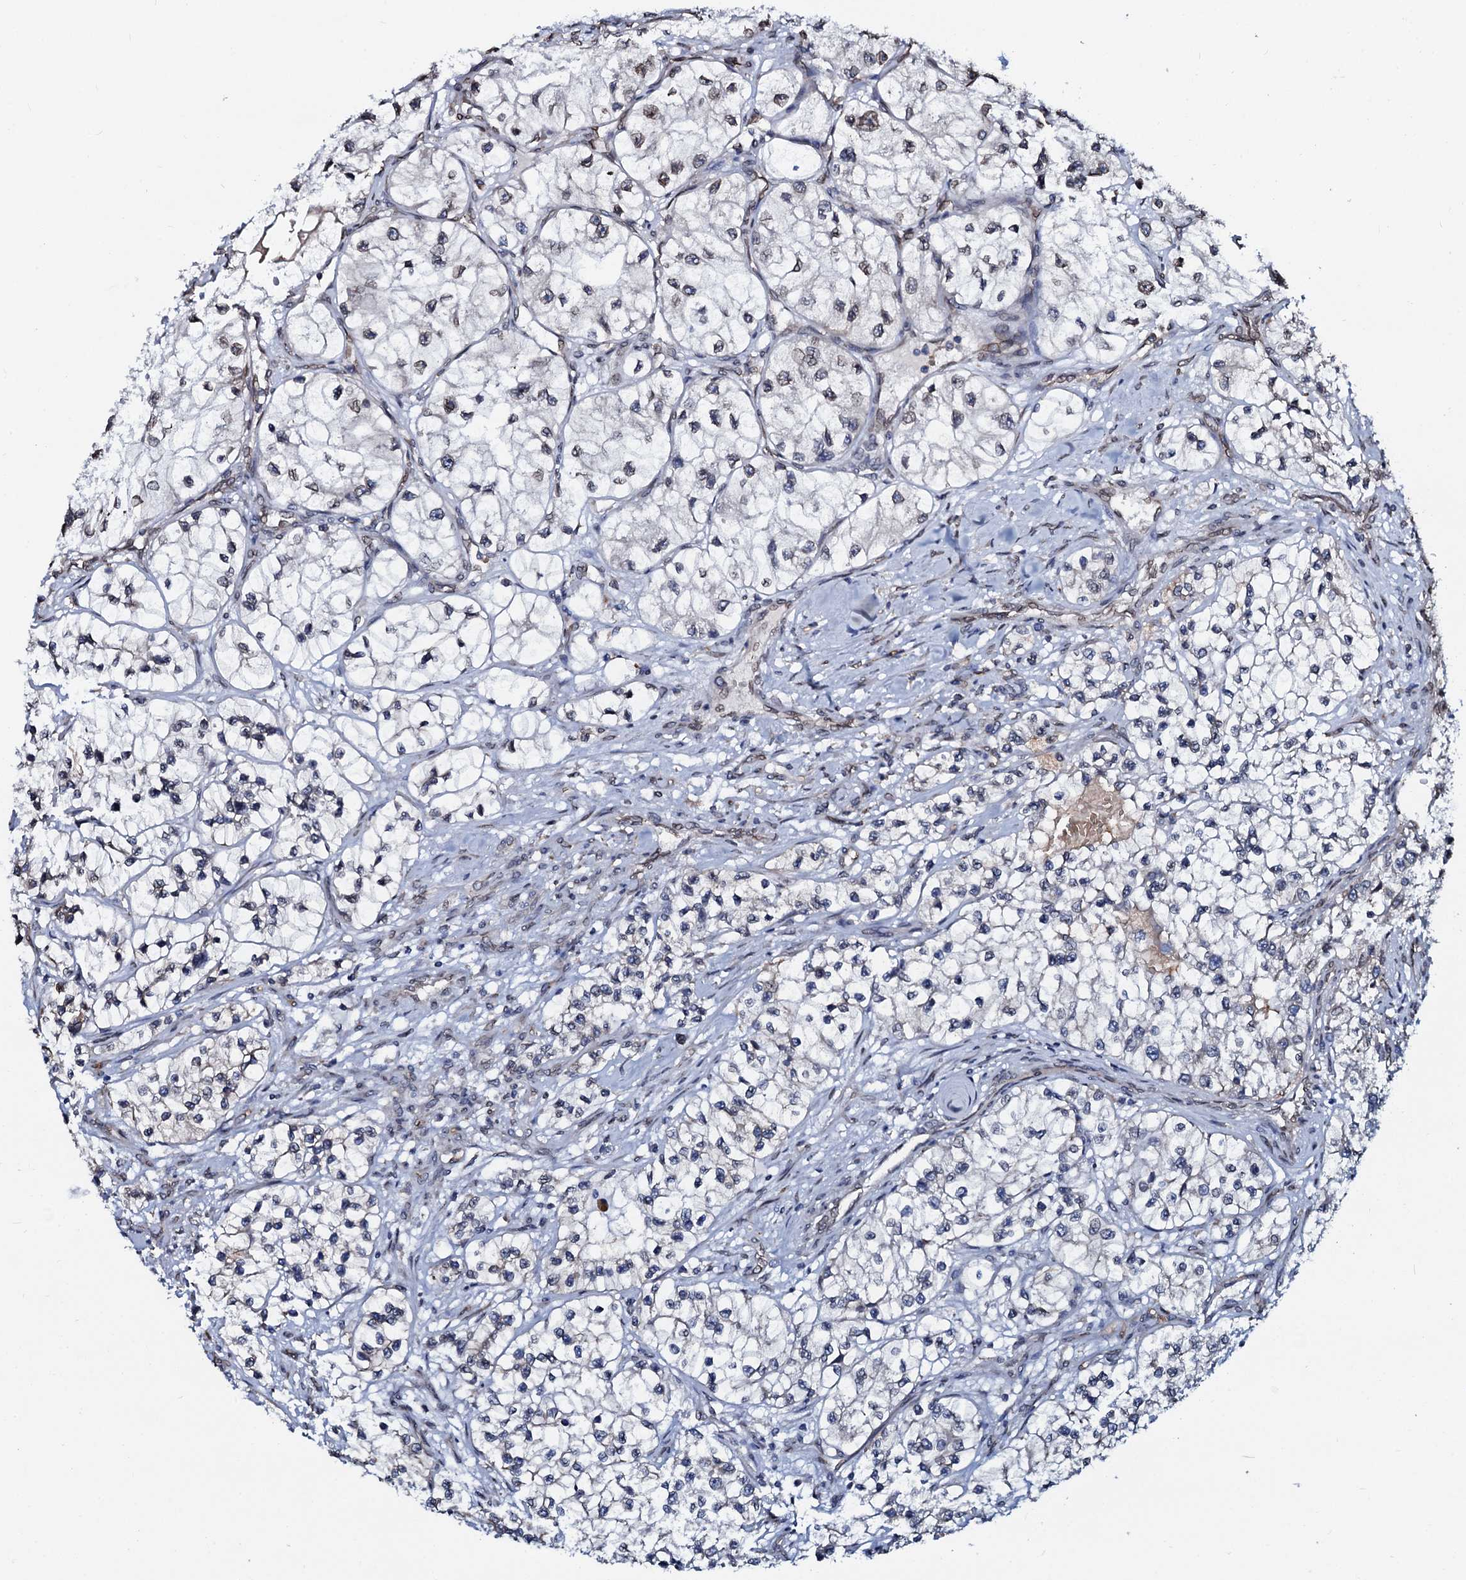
{"staining": {"intensity": "moderate", "quantity": "<25%", "location": "cytoplasmic/membranous,nuclear"}, "tissue": "renal cancer", "cell_type": "Tumor cells", "image_type": "cancer", "snomed": [{"axis": "morphology", "description": "Adenocarcinoma, NOS"}, {"axis": "topography", "description": "Kidney"}], "caption": "Protein expression analysis of human renal adenocarcinoma reveals moderate cytoplasmic/membranous and nuclear staining in approximately <25% of tumor cells.", "gene": "NRP2", "patient": {"sex": "female", "age": 57}}